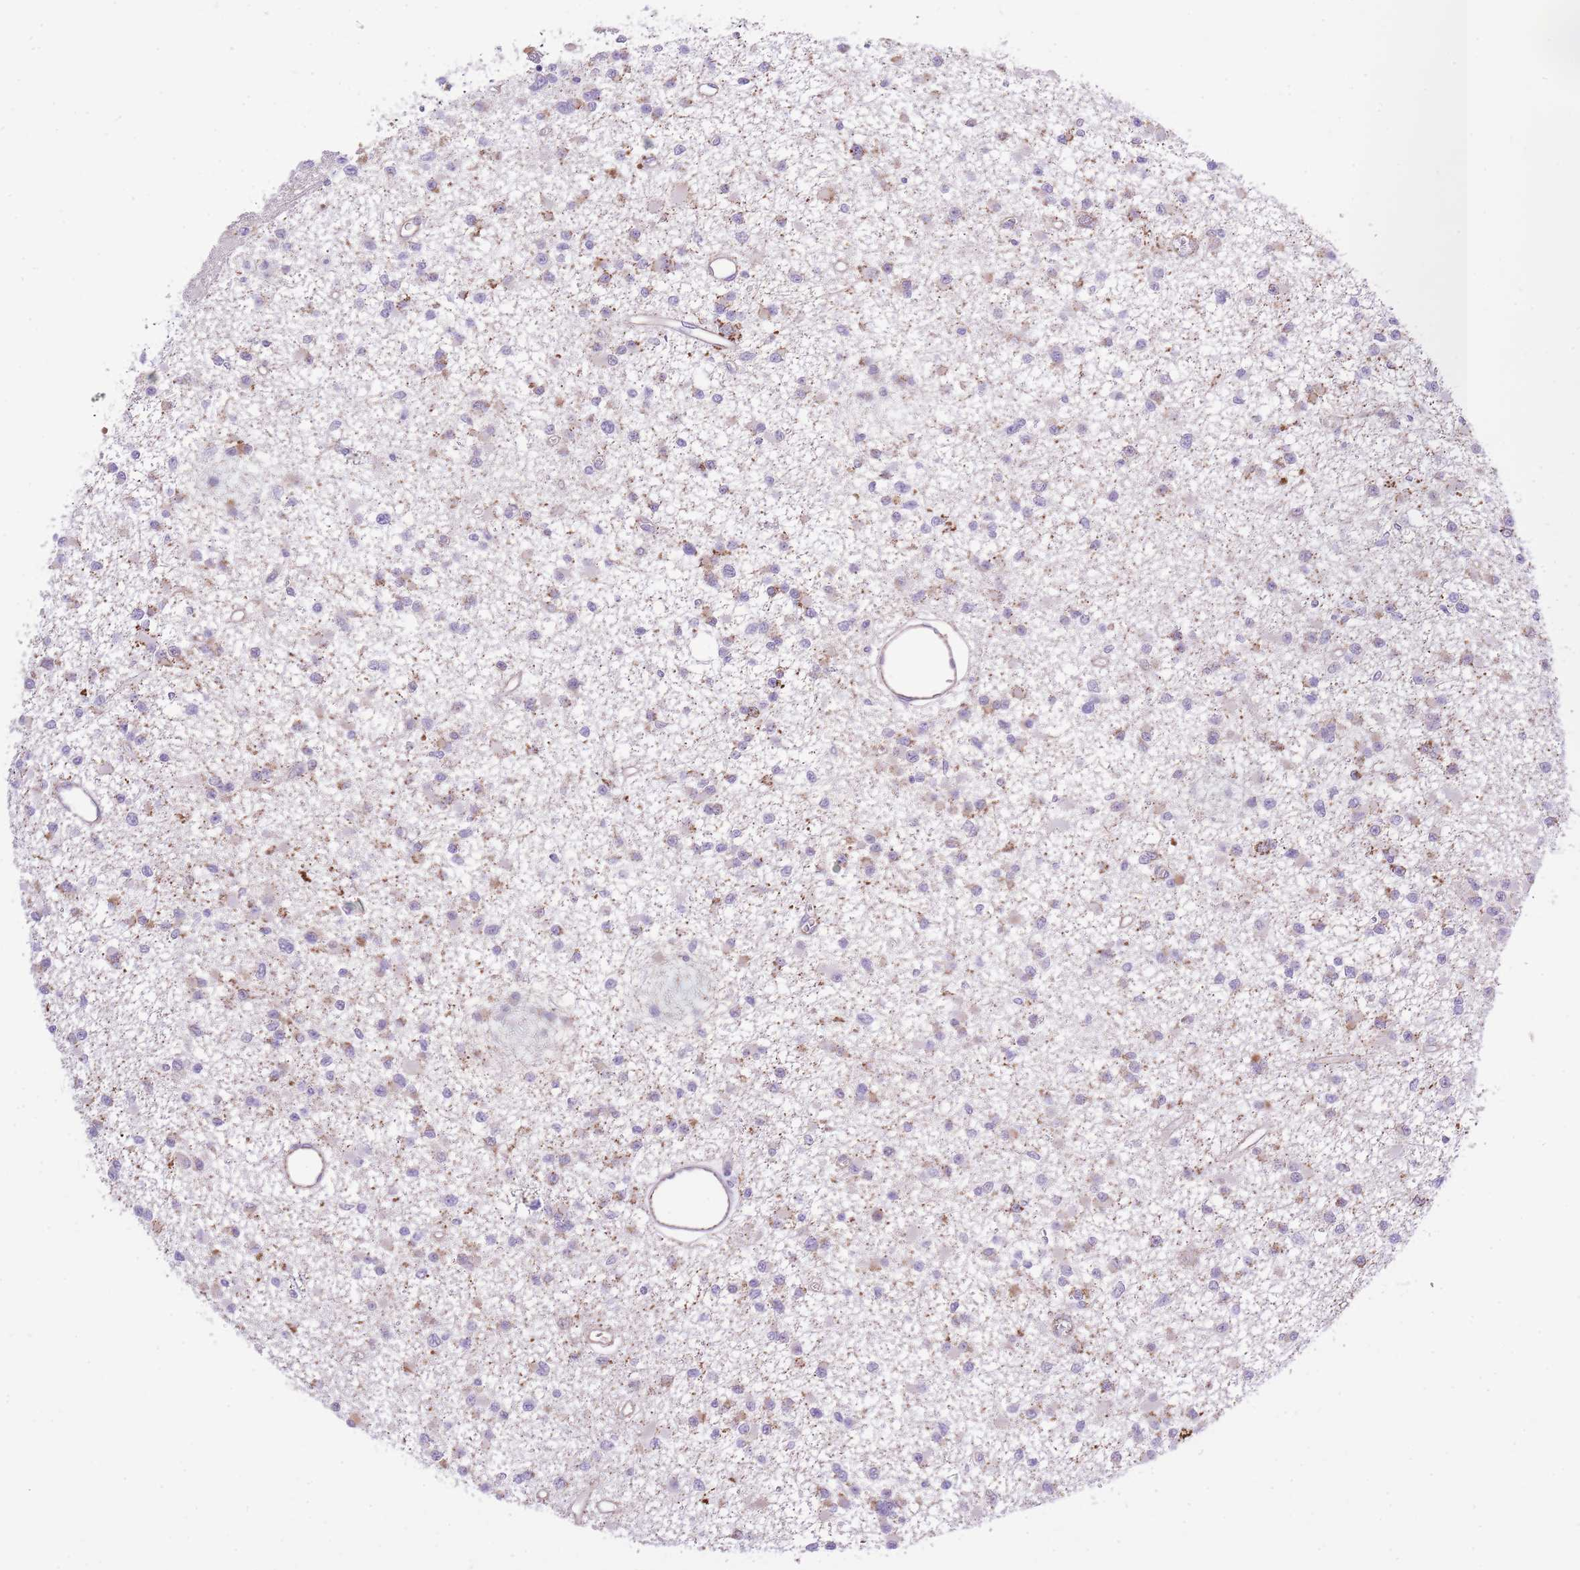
{"staining": {"intensity": "weak", "quantity": "25%-75%", "location": "cytoplasmic/membranous"}, "tissue": "glioma", "cell_type": "Tumor cells", "image_type": "cancer", "snomed": [{"axis": "morphology", "description": "Glioma, malignant, Low grade"}, {"axis": "topography", "description": "Brain"}], "caption": "DAB immunohistochemical staining of human glioma displays weak cytoplasmic/membranous protein positivity in about 25%-75% of tumor cells.", "gene": "MEIOSIN", "patient": {"sex": "female", "age": 22}}